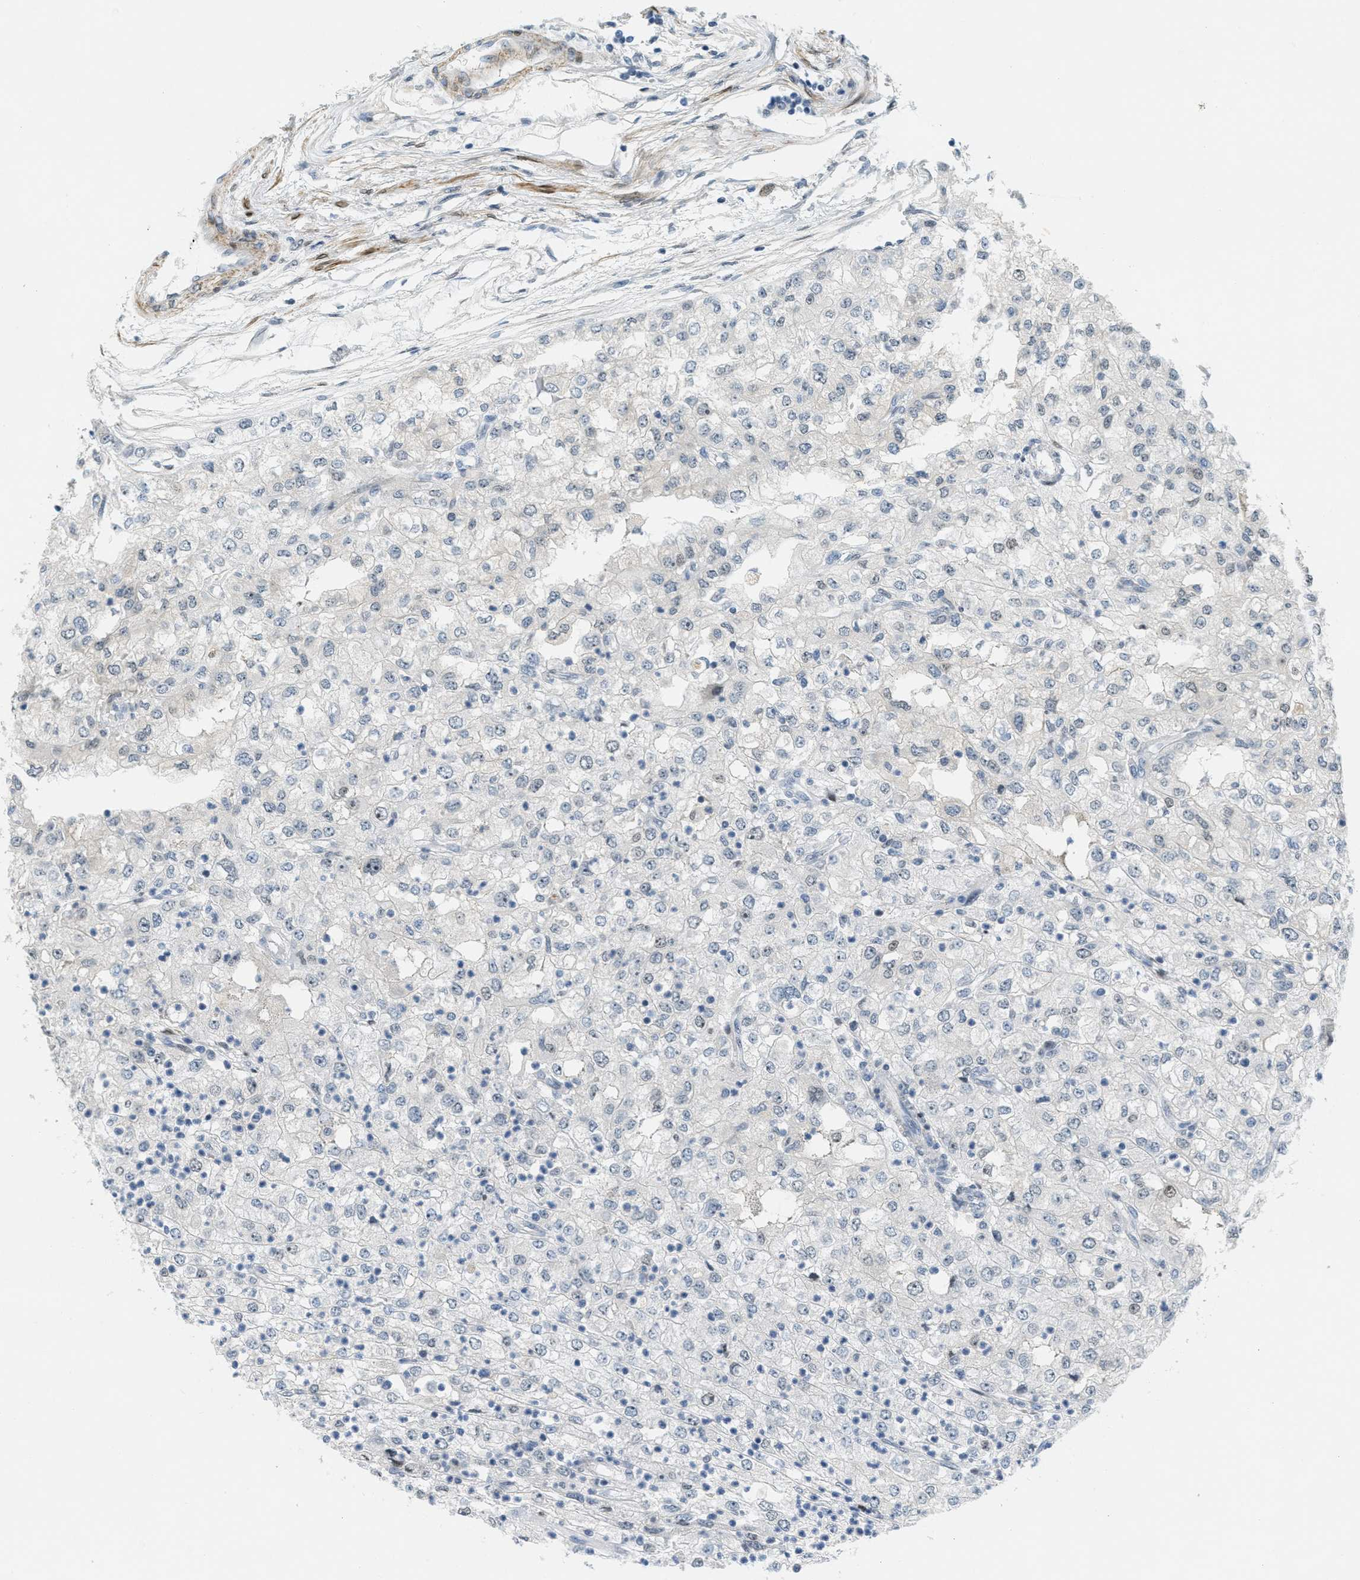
{"staining": {"intensity": "negative", "quantity": "none", "location": "none"}, "tissue": "renal cancer", "cell_type": "Tumor cells", "image_type": "cancer", "snomed": [{"axis": "morphology", "description": "Adenocarcinoma, NOS"}, {"axis": "topography", "description": "Kidney"}], "caption": "Tumor cells are negative for brown protein staining in renal cancer (adenocarcinoma).", "gene": "ZDHHC23", "patient": {"sex": "female", "age": 54}}